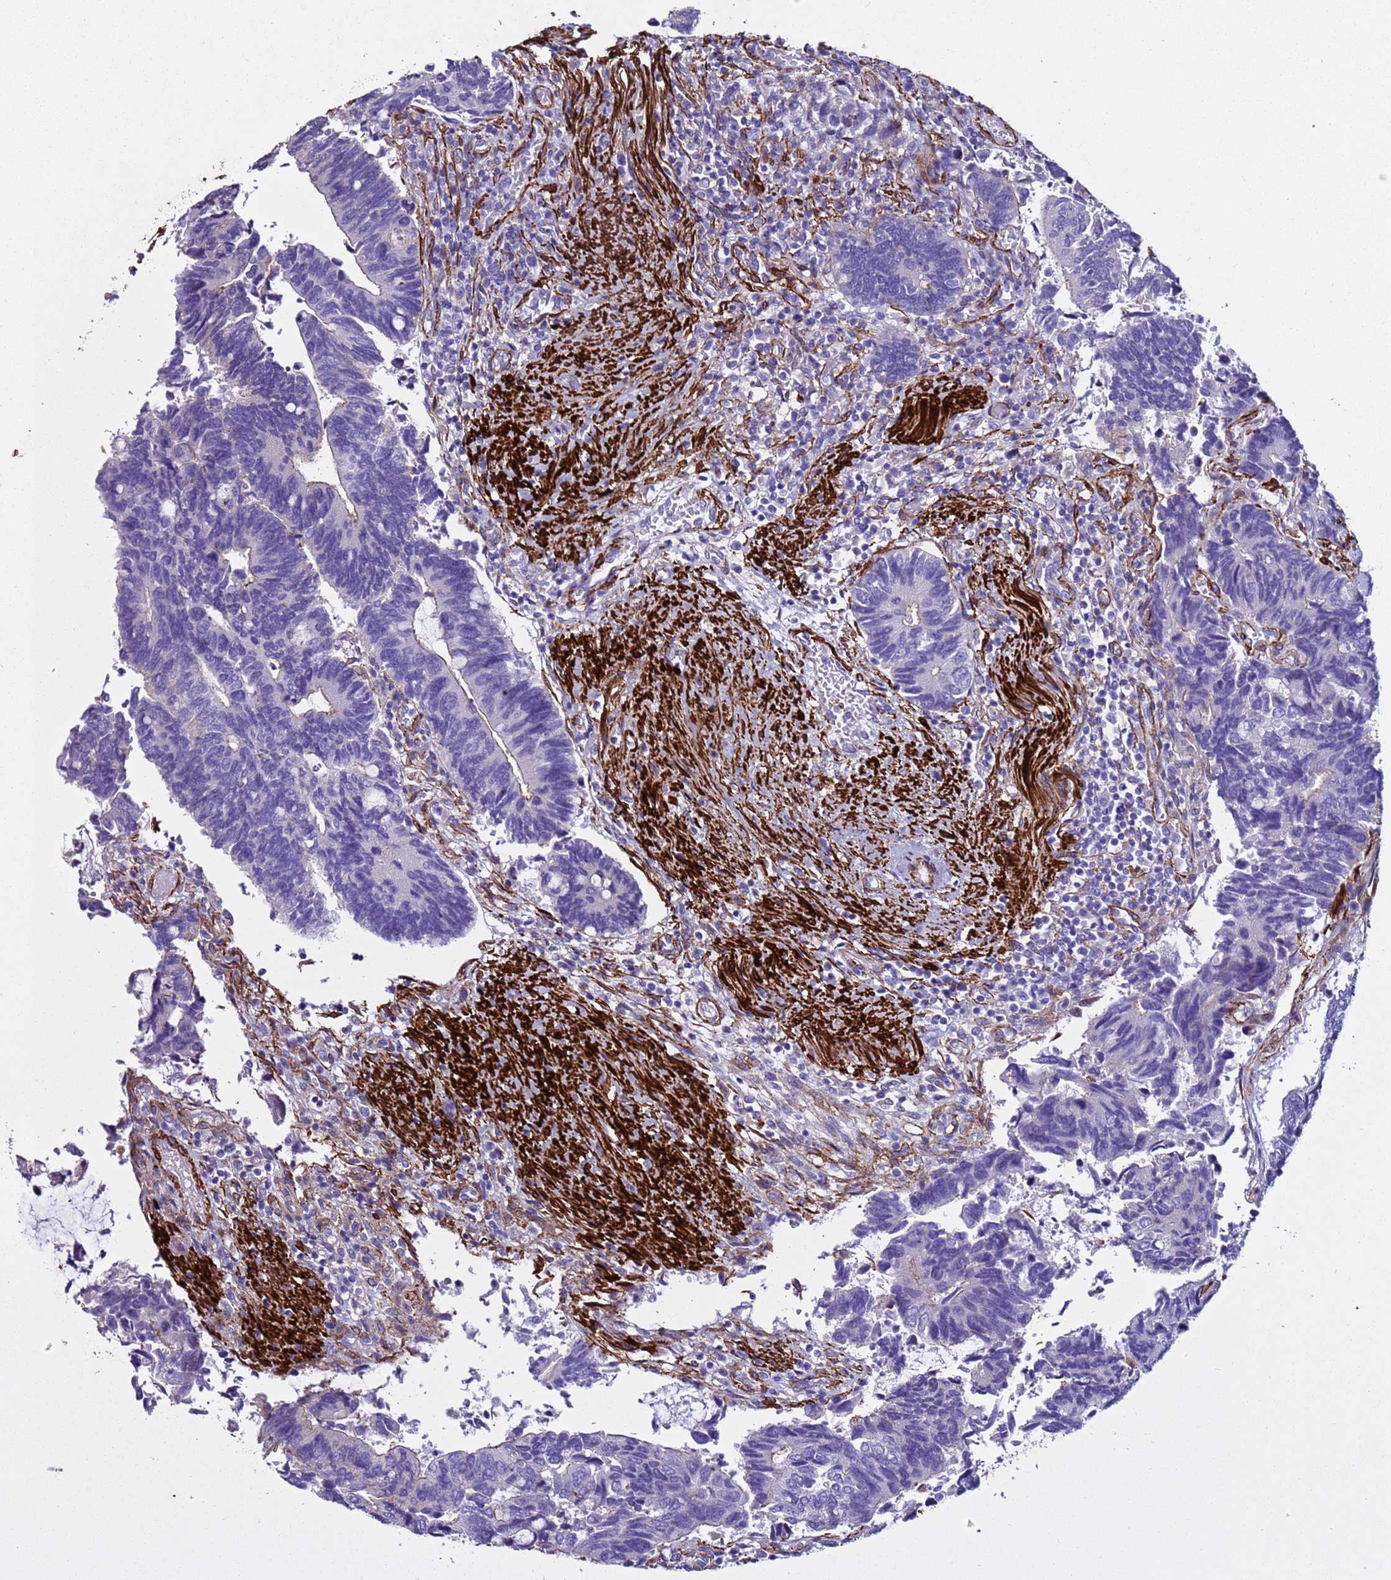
{"staining": {"intensity": "negative", "quantity": "none", "location": "none"}, "tissue": "colorectal cancer", "cell_type": "Tumor cells", "image_type": "cancer", "snomed": [{"axis": "morphology", "description": "Adenocarcinoma, NOS"}, {"axis": "topography", "description": "Colon"}], "caption": "The photomicrograph reveals no staining of tumor cells in adenocarcinoma (colorectal). (DAB immunohistochemistry with hematoxylin counter stain).", "gene": "RABL2B", "patient": {"sex": "male", "age": 87}}